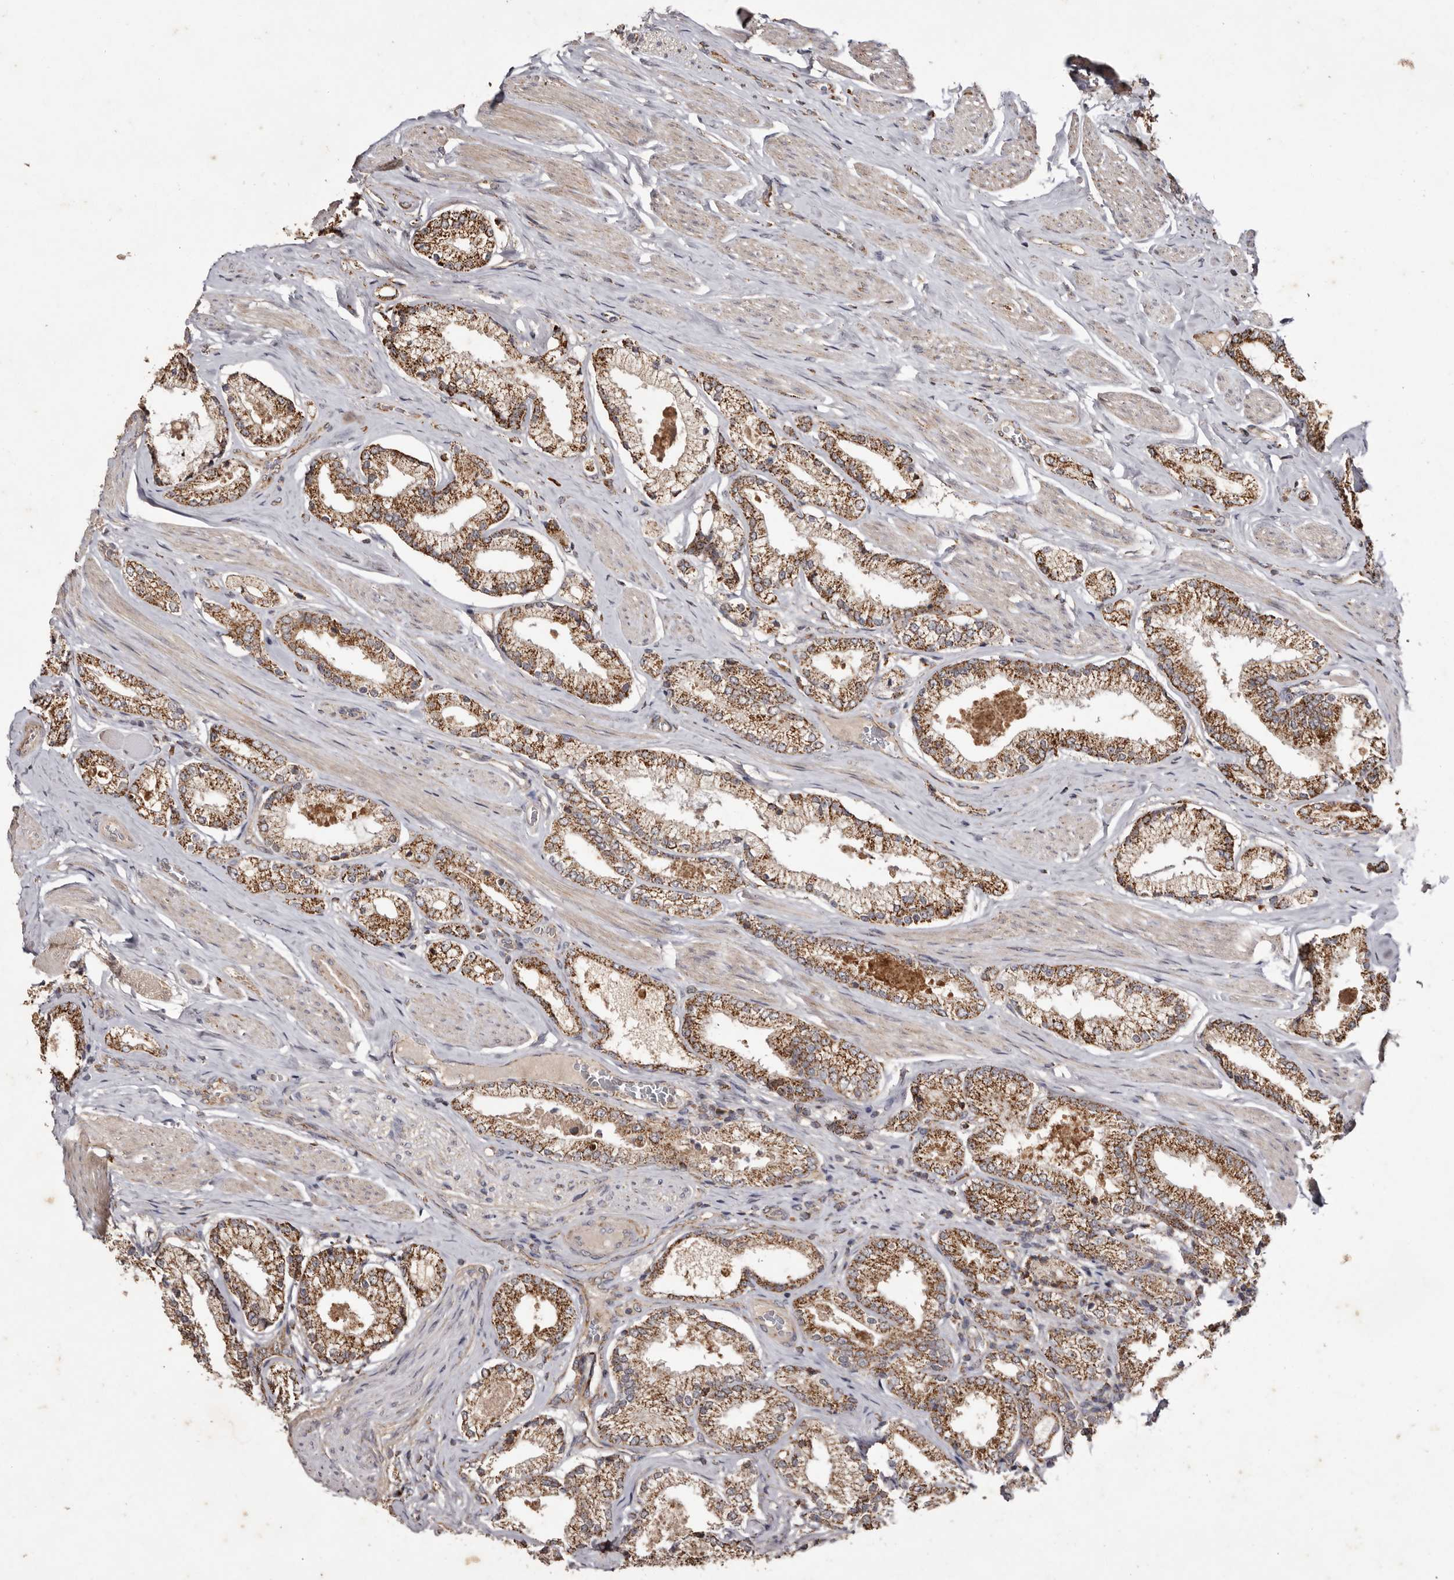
{"staining": {"intensity": "strong", "quantity": ">75%", "location": "cytoplasmic/membranous"}, "tissue": "prostate cancer", "cell_type": "Tumor cells", "image_type": "cancer", "snomed": [{"axis": "morphology", "description": "Adenocarcinoma, Low grade"}, {"axis": "topography", "description": "Prostate"}], "caption": "Human prostate adenocarcinoma (low-grade) stained with a protein marker shows strong staining in tumor cells.", "gene": "CPLANE2", "patient": {"sex": "male", "age": 71}}